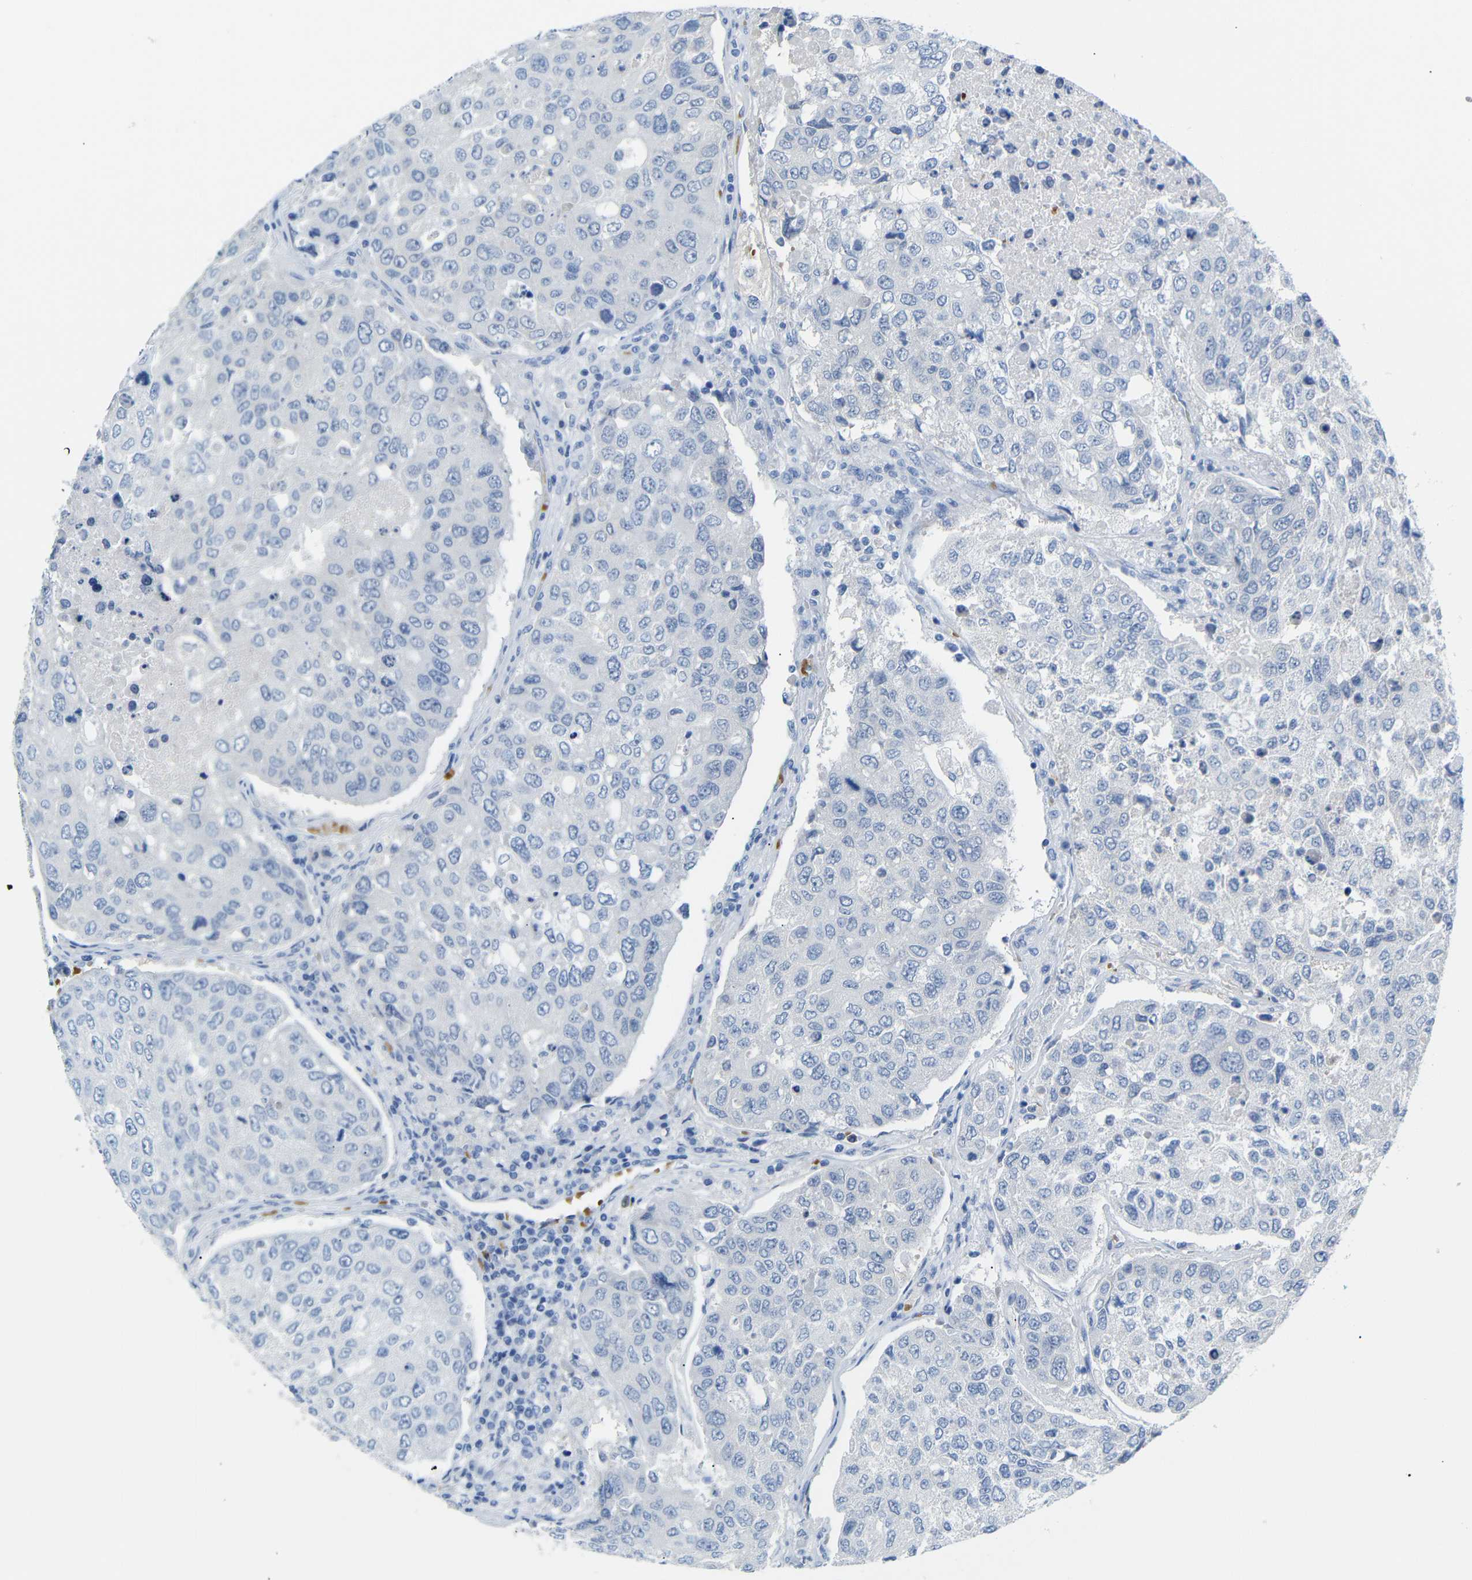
{"staining": {"intensity": "negative", "quantity": "none", "location": "none"}, "tissue": "urothelial cancer", "cell_type": "Tumor cells", "image_type": "cancer", "snomed": [{"axis": "morphology", "description": "Urothelial carcinoma, High grade"}, {"axis": "topography", "description": "Lymph node"}, {"axis": "topography", "description": "Urinary bladder"}], "caption": "DAB (3,3'-diaminobenzidine) immunohistochemical staining of urothelial cancer displays no significant staining in tumor cells. (DAB (3,3'-diaminobenzidine) IHC with hematoxylin counter stain).", "gene": "ERVMER34-1", "patient": {"sex": "male", "age": 51}}